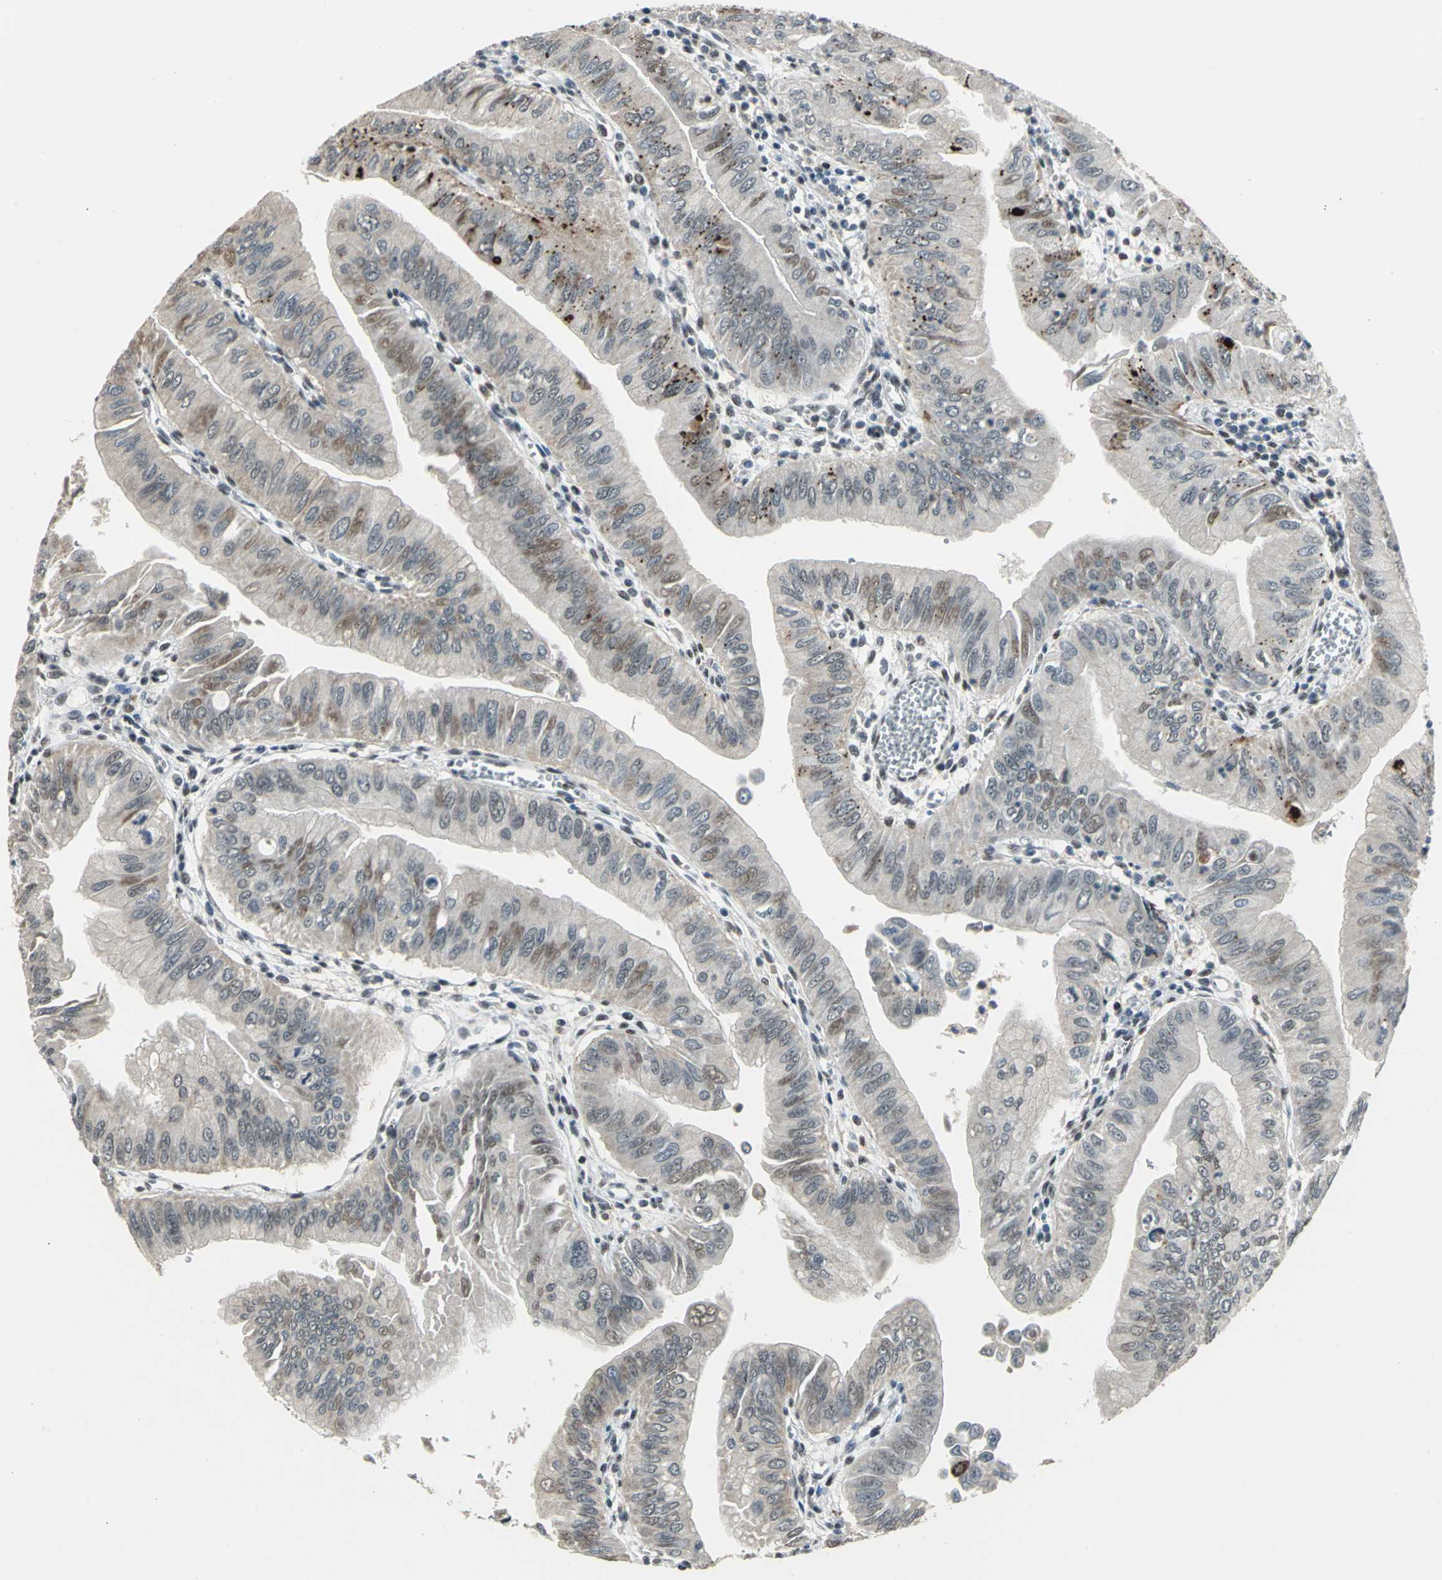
{"staining": {"intensity": "weak", "quantity": "25%-75%", "location": "nuclear"}, "tissue": "pancreatic cancer", "cell_type": "Tumor cells", "image_type": "cancer", "snomed": [{"axis": "morphology", "description": "Normal tissue, NOS"}, {"axis": "topography", "description": "Lymph node"}], "caption": "Protein expression analysis of human pancreatic cancer reveals weak nuclear positivity in approximately 25%-75% of tumor cells. (IHC, brightfield microscopy, high magnification).", "gene": "ELF2", "patient": {"sex": "male", "age": 50}}